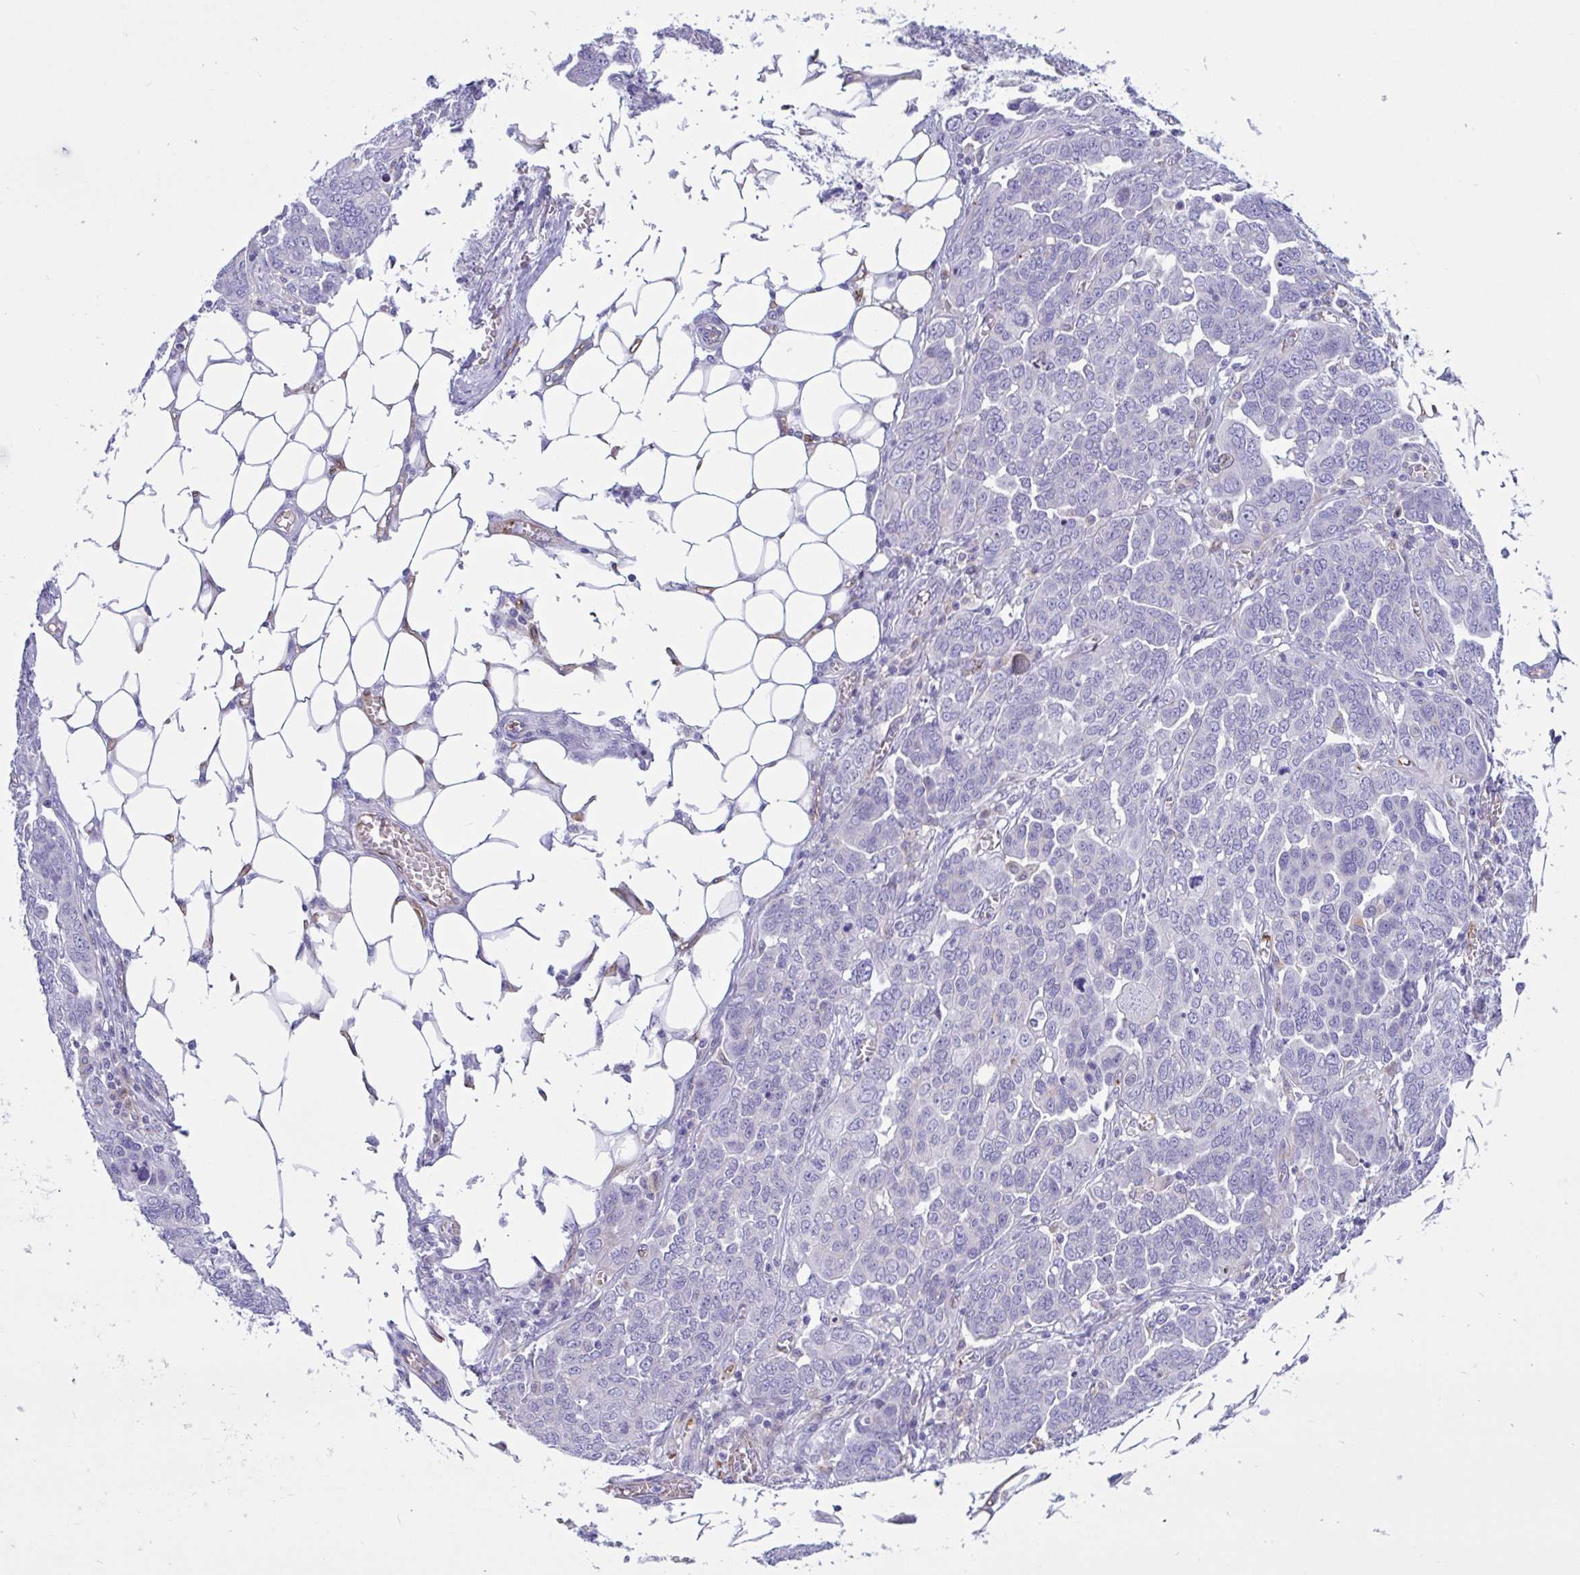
{"staining": {"intensity": "negative", "quantity": "none", "location": "none"}, "tissue": "ovarian cancer", "cell_type": "Tumor cells", "image_type": "cancer", "snomed": [{"axis": "morphology", "description": "Cystadenocarcinoma, serous, NOS"}, {"axis": "topography", "description": "Ovary"}], "caption": "A histopathology image of ovarian cancer stained for a protein reveals no brown staining in tumor cells.", "gene": "RPL22L1", "patient": {"sex": "female", "age": 59}}